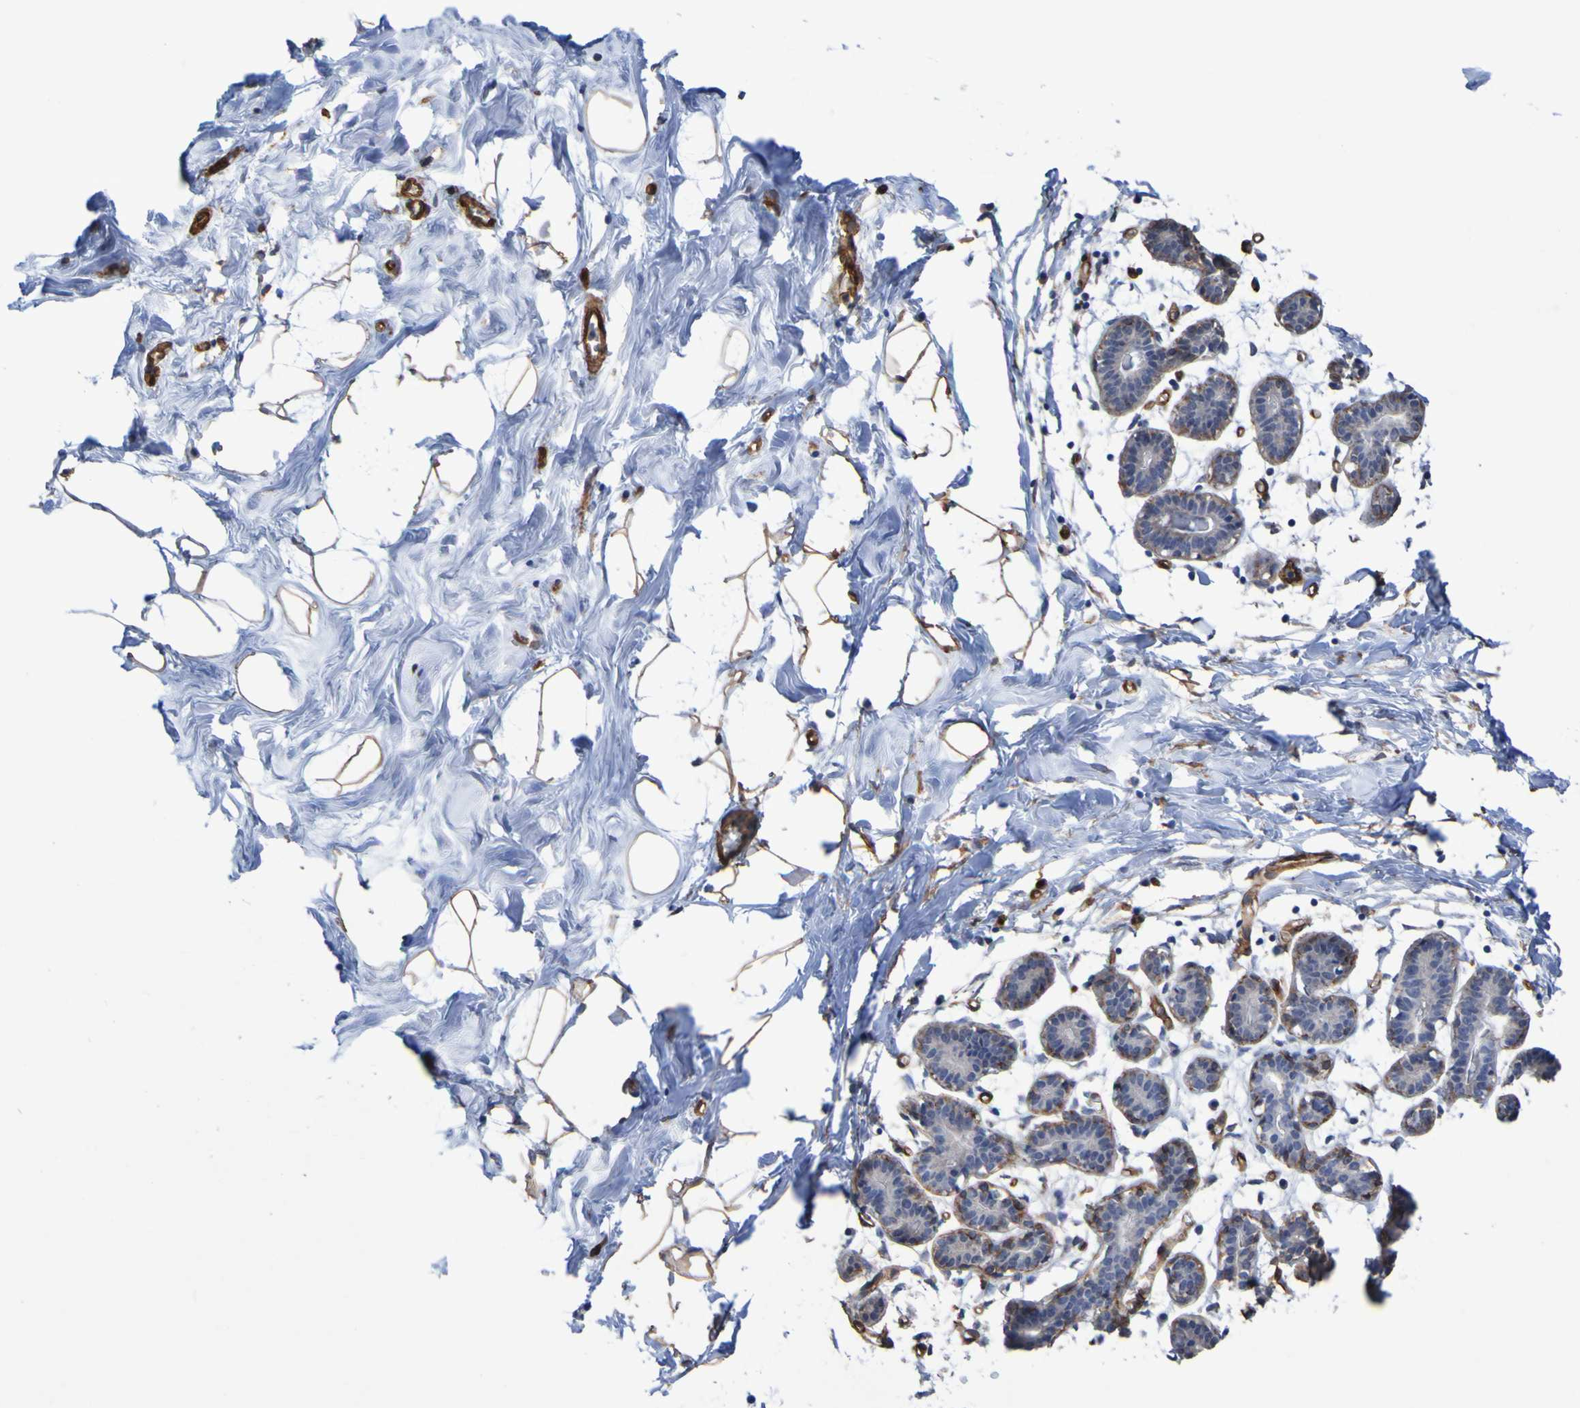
{"staining": {"intensity": "weak", "quantity": "25%-75%", "location": "cytoplasmic/membranous"}, "tissue": "breast", "cell_type": "Adipocytes", "image_type": "normal", "snomed": [{"axis": "morphology", "description": "Normal tissue, NOS"}, {"axis": "topography", "description": "Breast"}], "caption": "This is a photomicrograph of IHC staining of normal breast, which shows weak expression in the cytoplasmic/membranous of adipocytes.", "gene": "ELMOD3", "patient": {"sex": "female", "age": 27}}